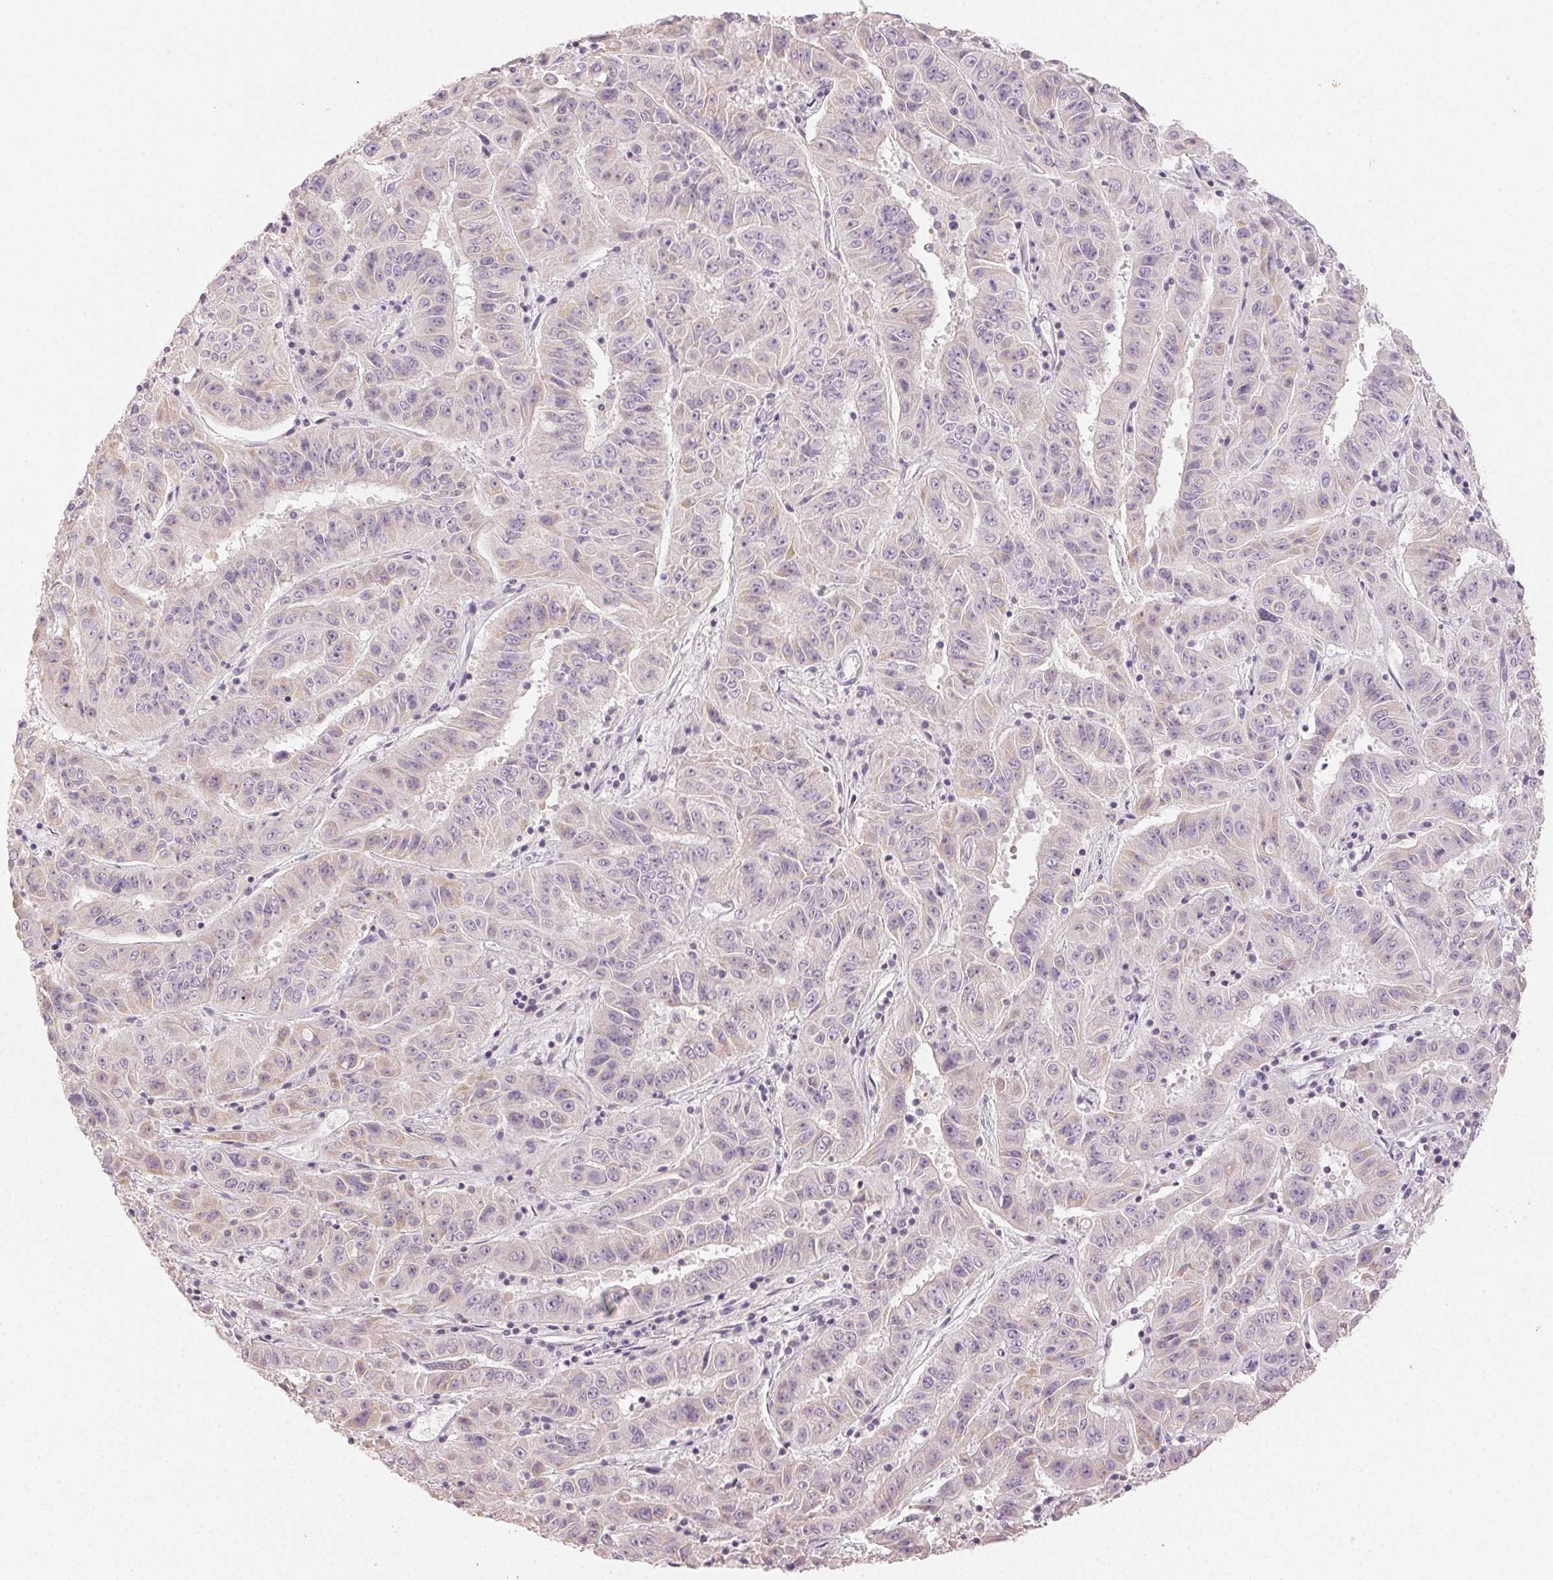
{"staining": {"intensity": "negative", "quantity": "none", "location": "none"}, "tissue": "pancreatic cancer", "cell_type": "Tumor cells", "image_type": "cancer", "snomed": [{"axis": "morphology", "description": "Adenocarcinoma, NOS"}, {"axis": "topography", "description": "Pancreas"}], "caption": "DAB immunohistochemical staining of human pancreatic adenocarcinoma shows no significant positivity in tumor cells.", "gene": "LVRN", "patient": {"sex": "male", "age": 63}}